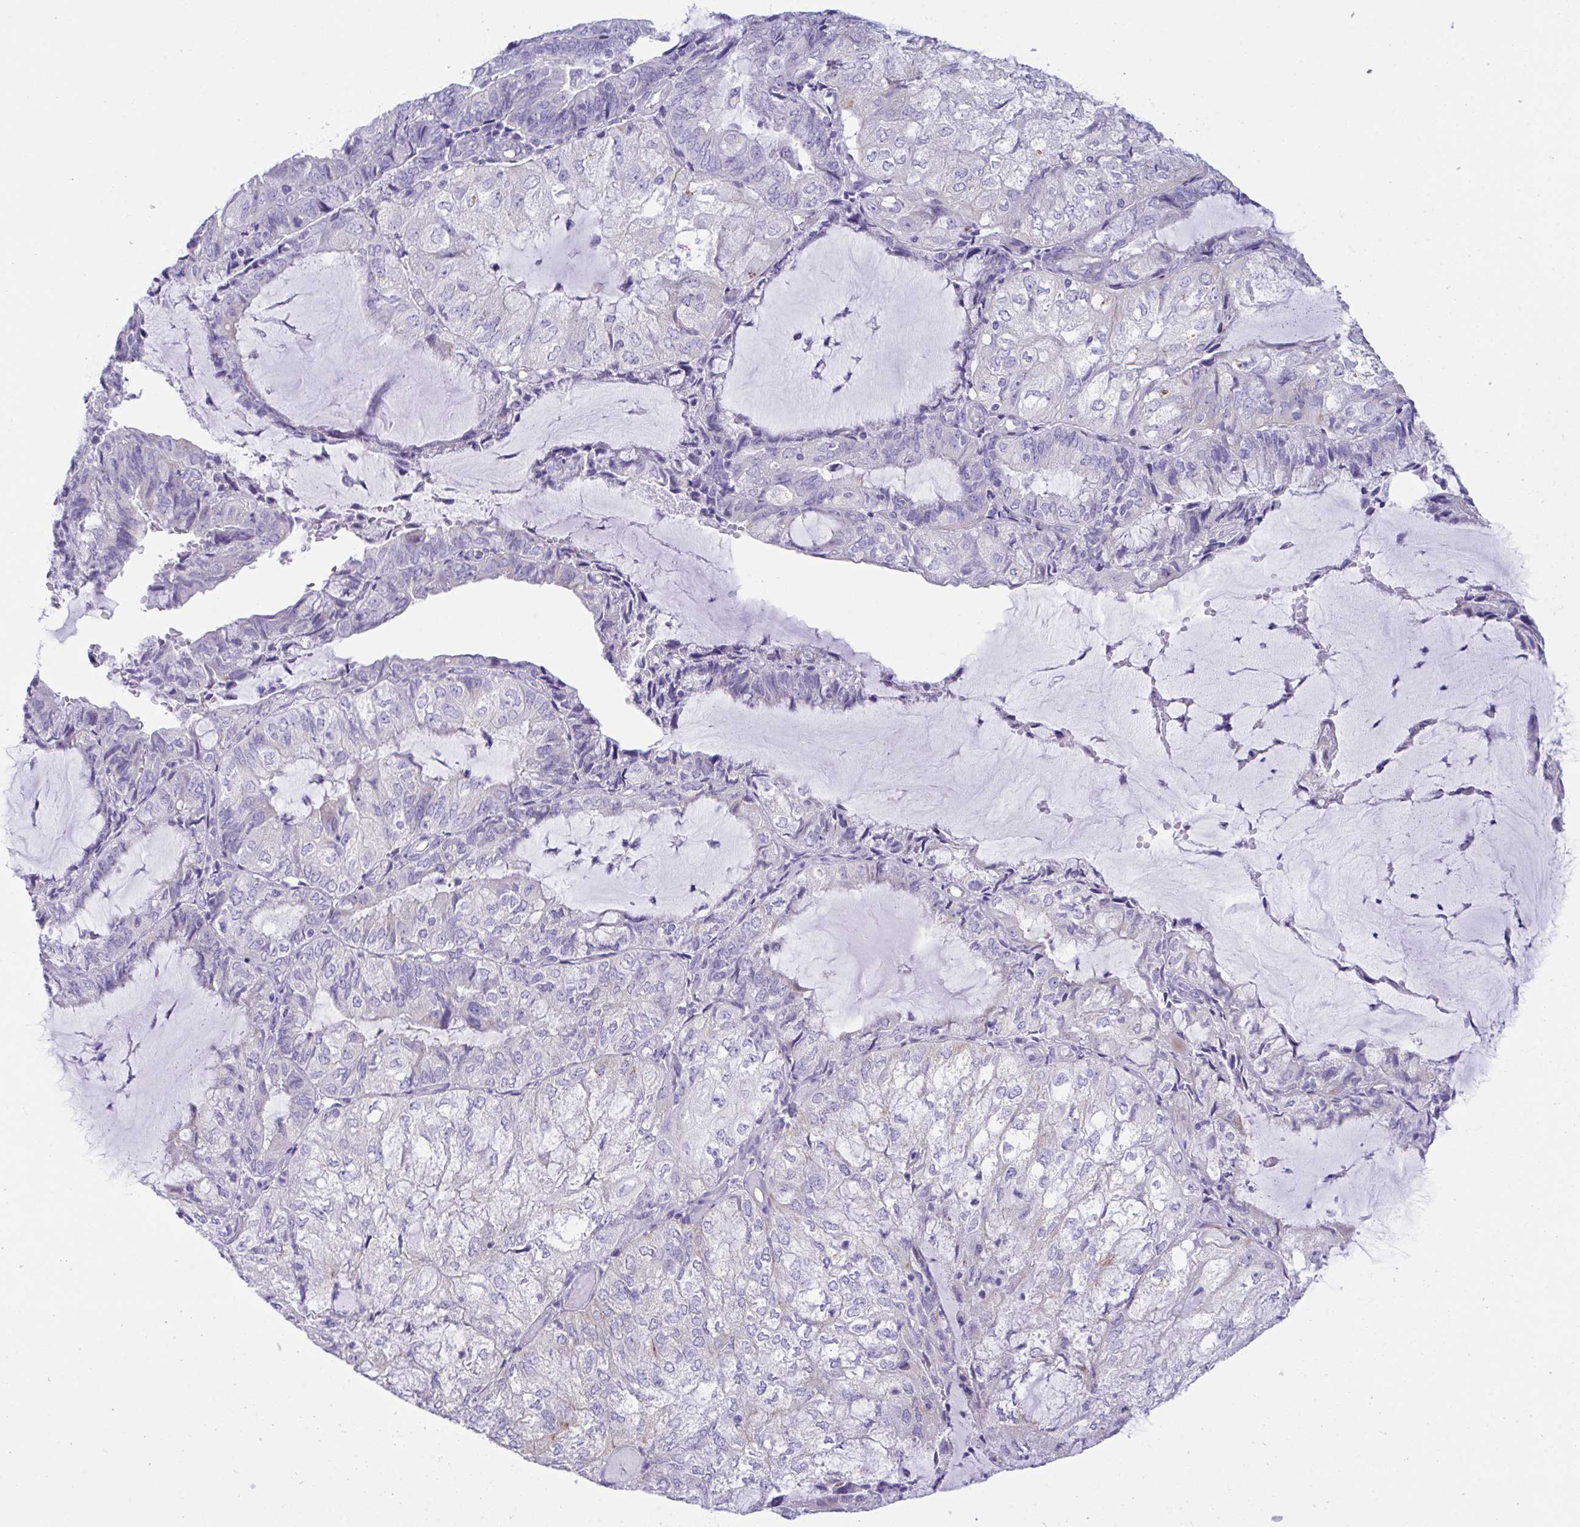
{"staining": {"intensity": "negative", "quantity": "none", "location": "none"}, "tissue": "endometrial cancer", "cell_type": "Tumor cells", "image_type": "cancer", "snomed": [{"axis": "morphology", "description": "Adenocarcinoma, NOS"}, {"axis": "topography", "description": "Endometrium"}], "caption": "Immunohistochemistry micrograph of neoplastic tissue: endometrial cancer stained with DAB (3,3'-diaminobenzidine) reveals no significant protein expression in tumor cells.", "gene": "TMEM106B", "patient": {"sex": "female", "age": 81}}